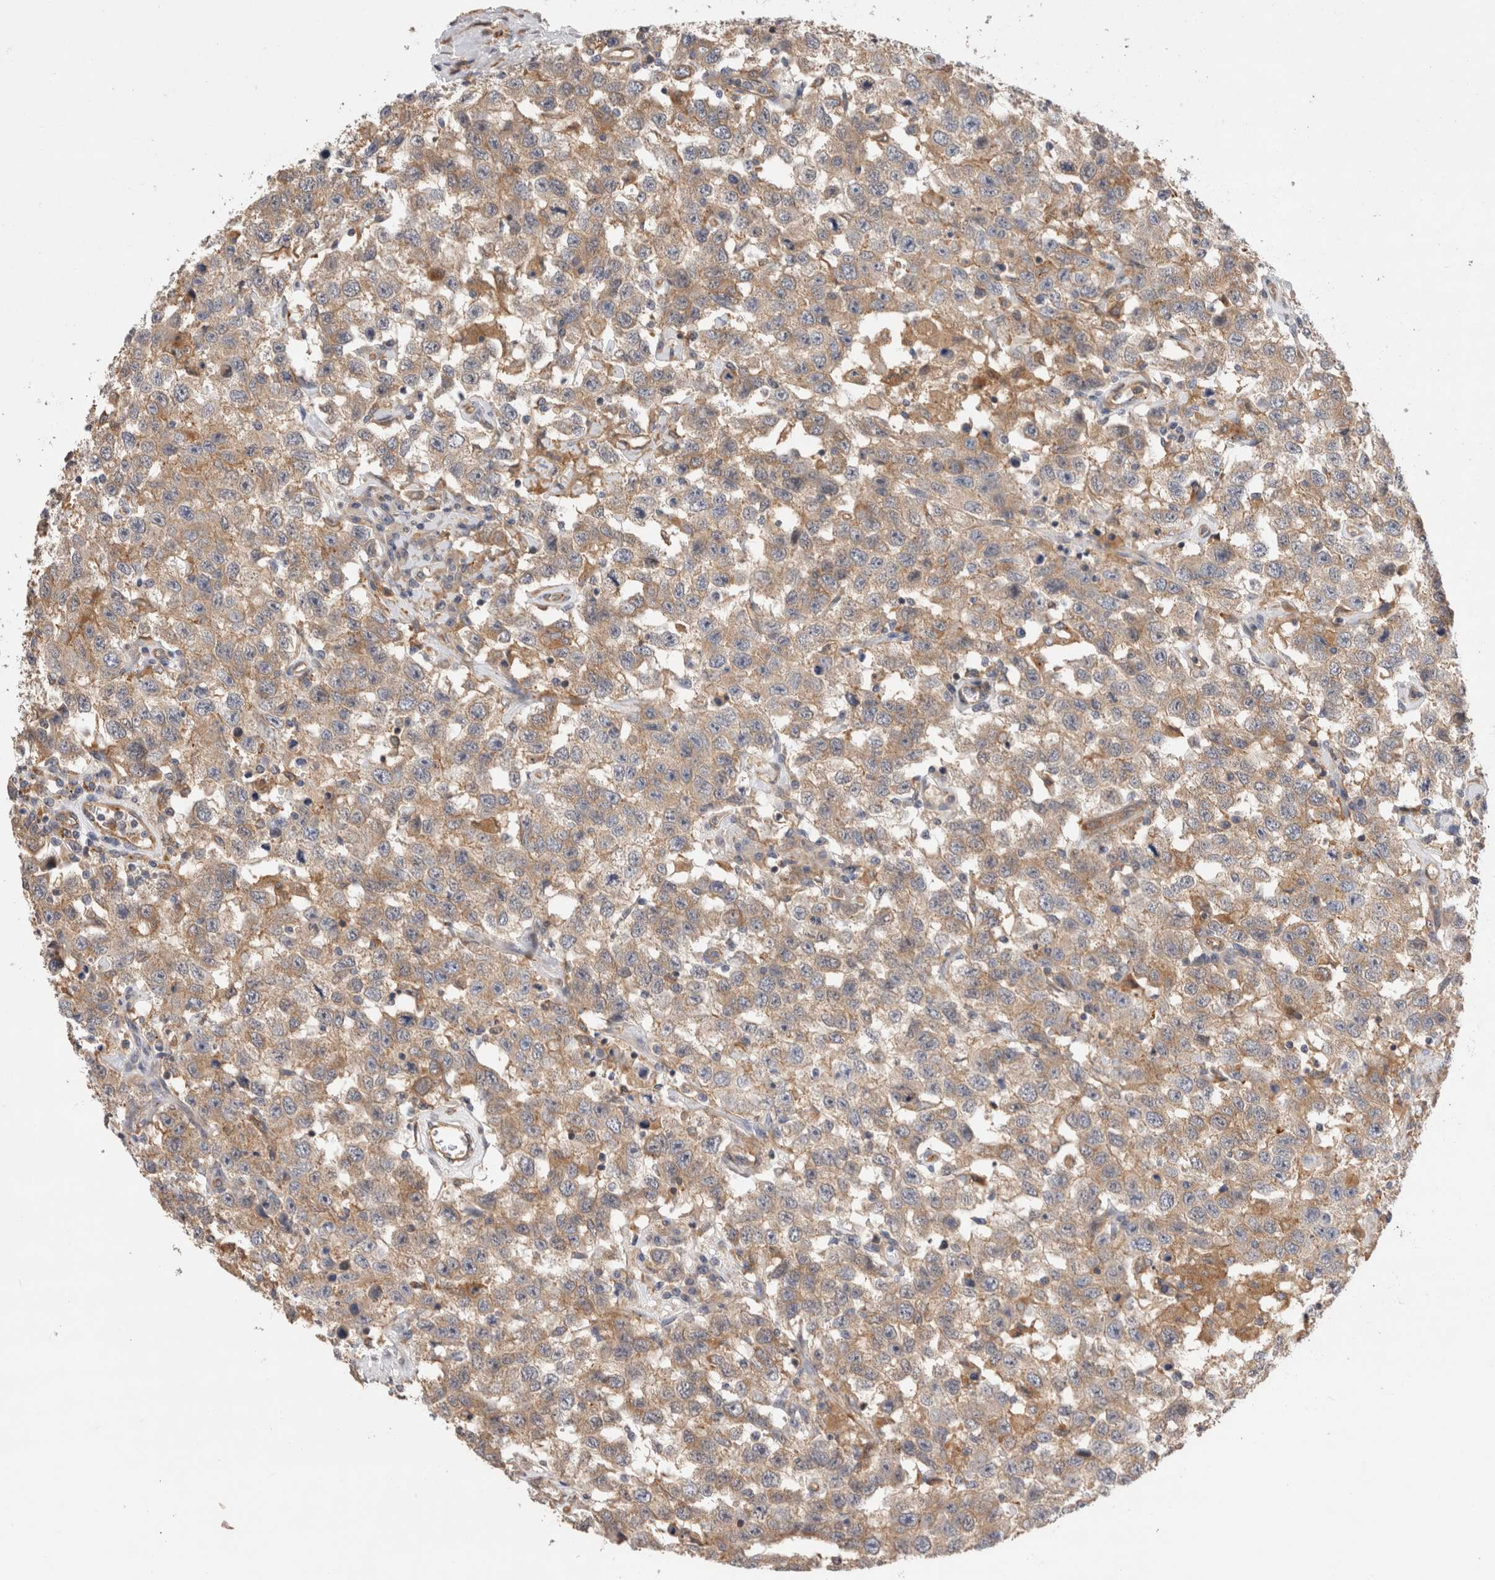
{"staining": {"intensity": "weak", "quantity": ">75%", "location": "cytoplasmic/membranous"}, "tissue": "testis cancer", "cell_type": "Tumor cells", "image_type": "cancer", "snomed": [{"axis": "morphology", "description": "Seminoma, NOS"}, {"axis": "topography", "description": "Testis"}], "caption": "The micrograph reveals immunohistochemical staining of seminoma (testis). There is weak cytoplasmic/membranous positivity is identified in approximately >75% of tumor cells.", "gene": "BNIP2", "patient": {"sex": "male", "age": 41}}